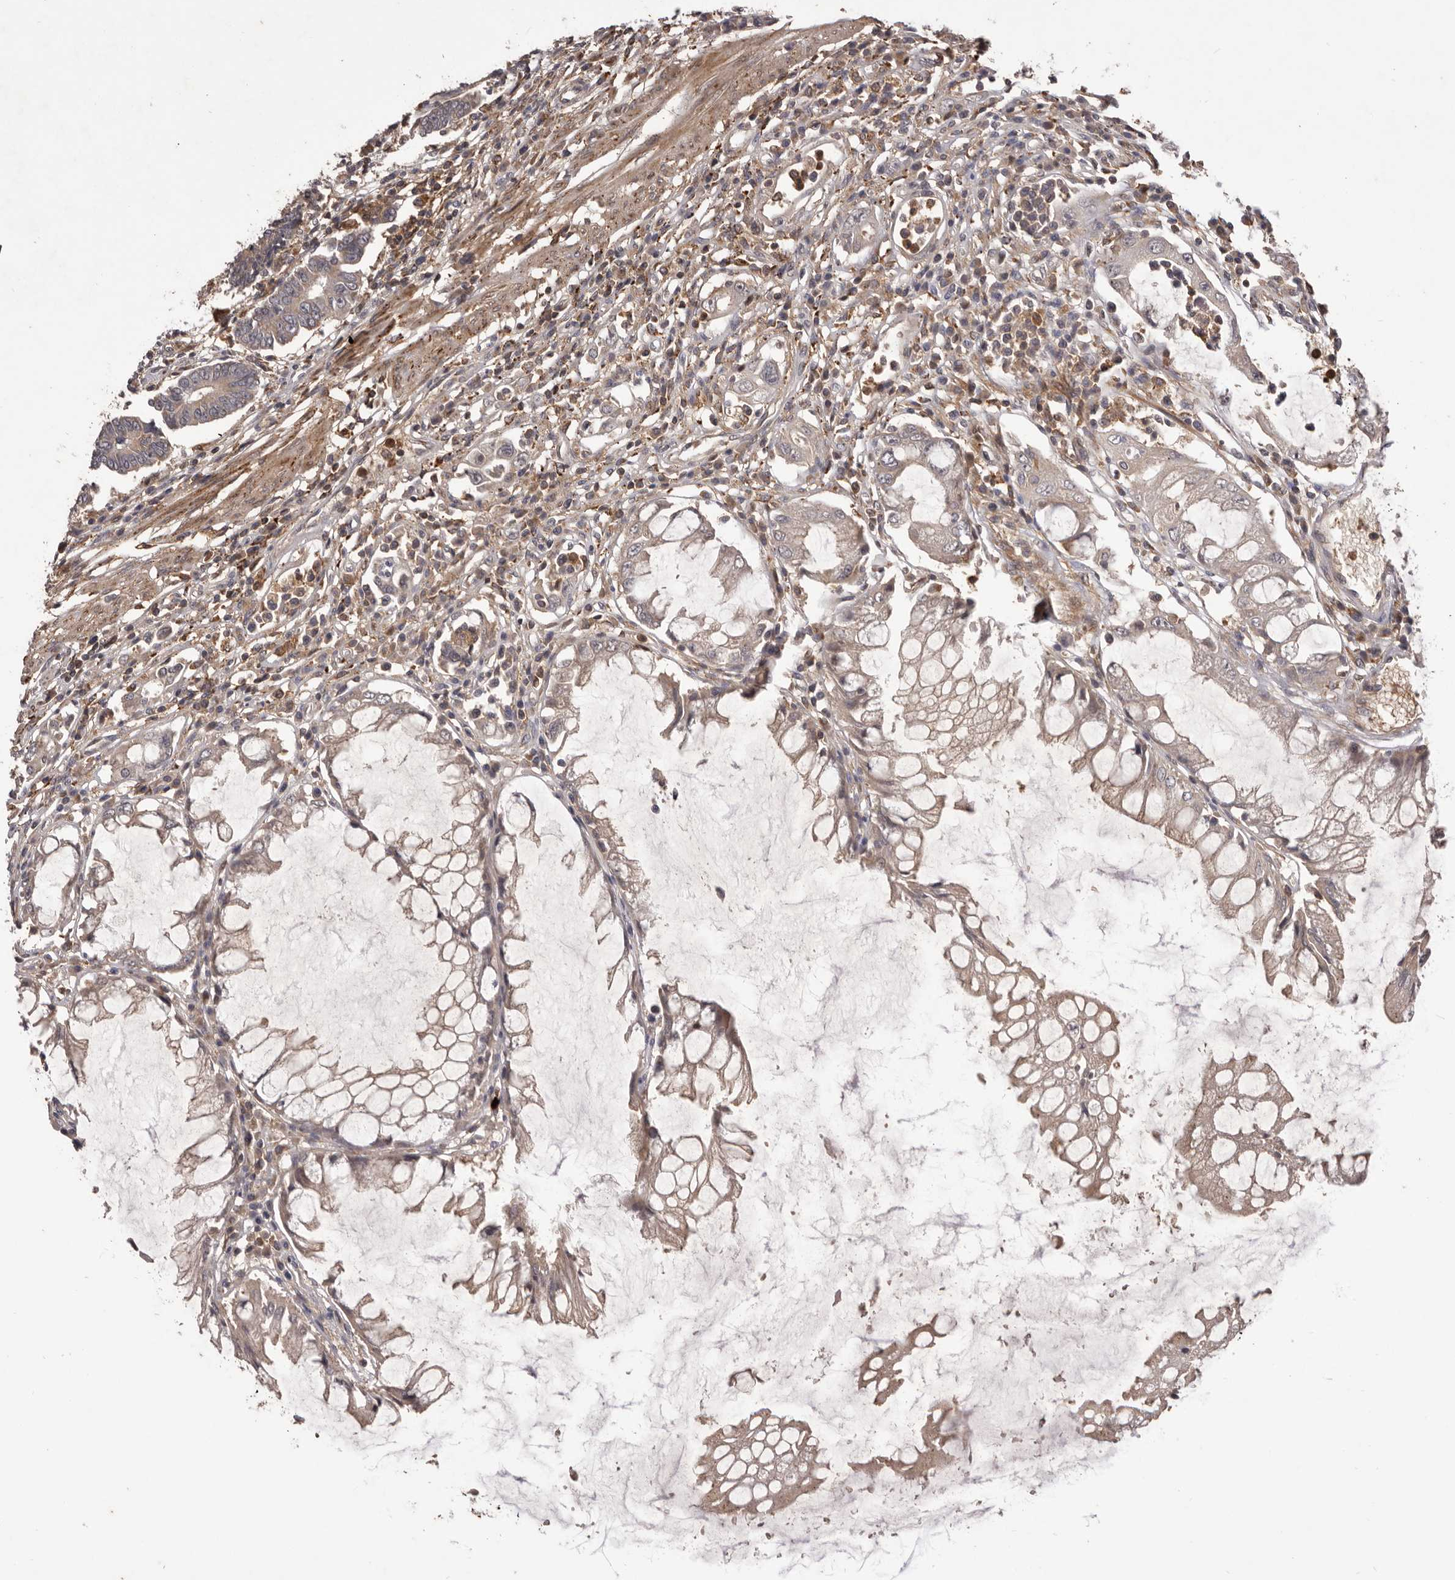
{"staining": {"intensity": "weak", "quantity": "<25%", "location": "cytoplasmic/membranous"}, "tissue": "colorectal cancer", "cell_type": "Tumor cells", "image_type": "cancer", "snomed": [{"axis": "morphology", "description": "Adenocarcinoma, NOS"}, {"axis": "topography", "description": "Rectum"}], "caption": "Tumor cells are negative for brown protein staining in adenocarcinoma (colorectal).", "gene": "GLIPR2", "patient": {"sex": "female", "age": 65}}